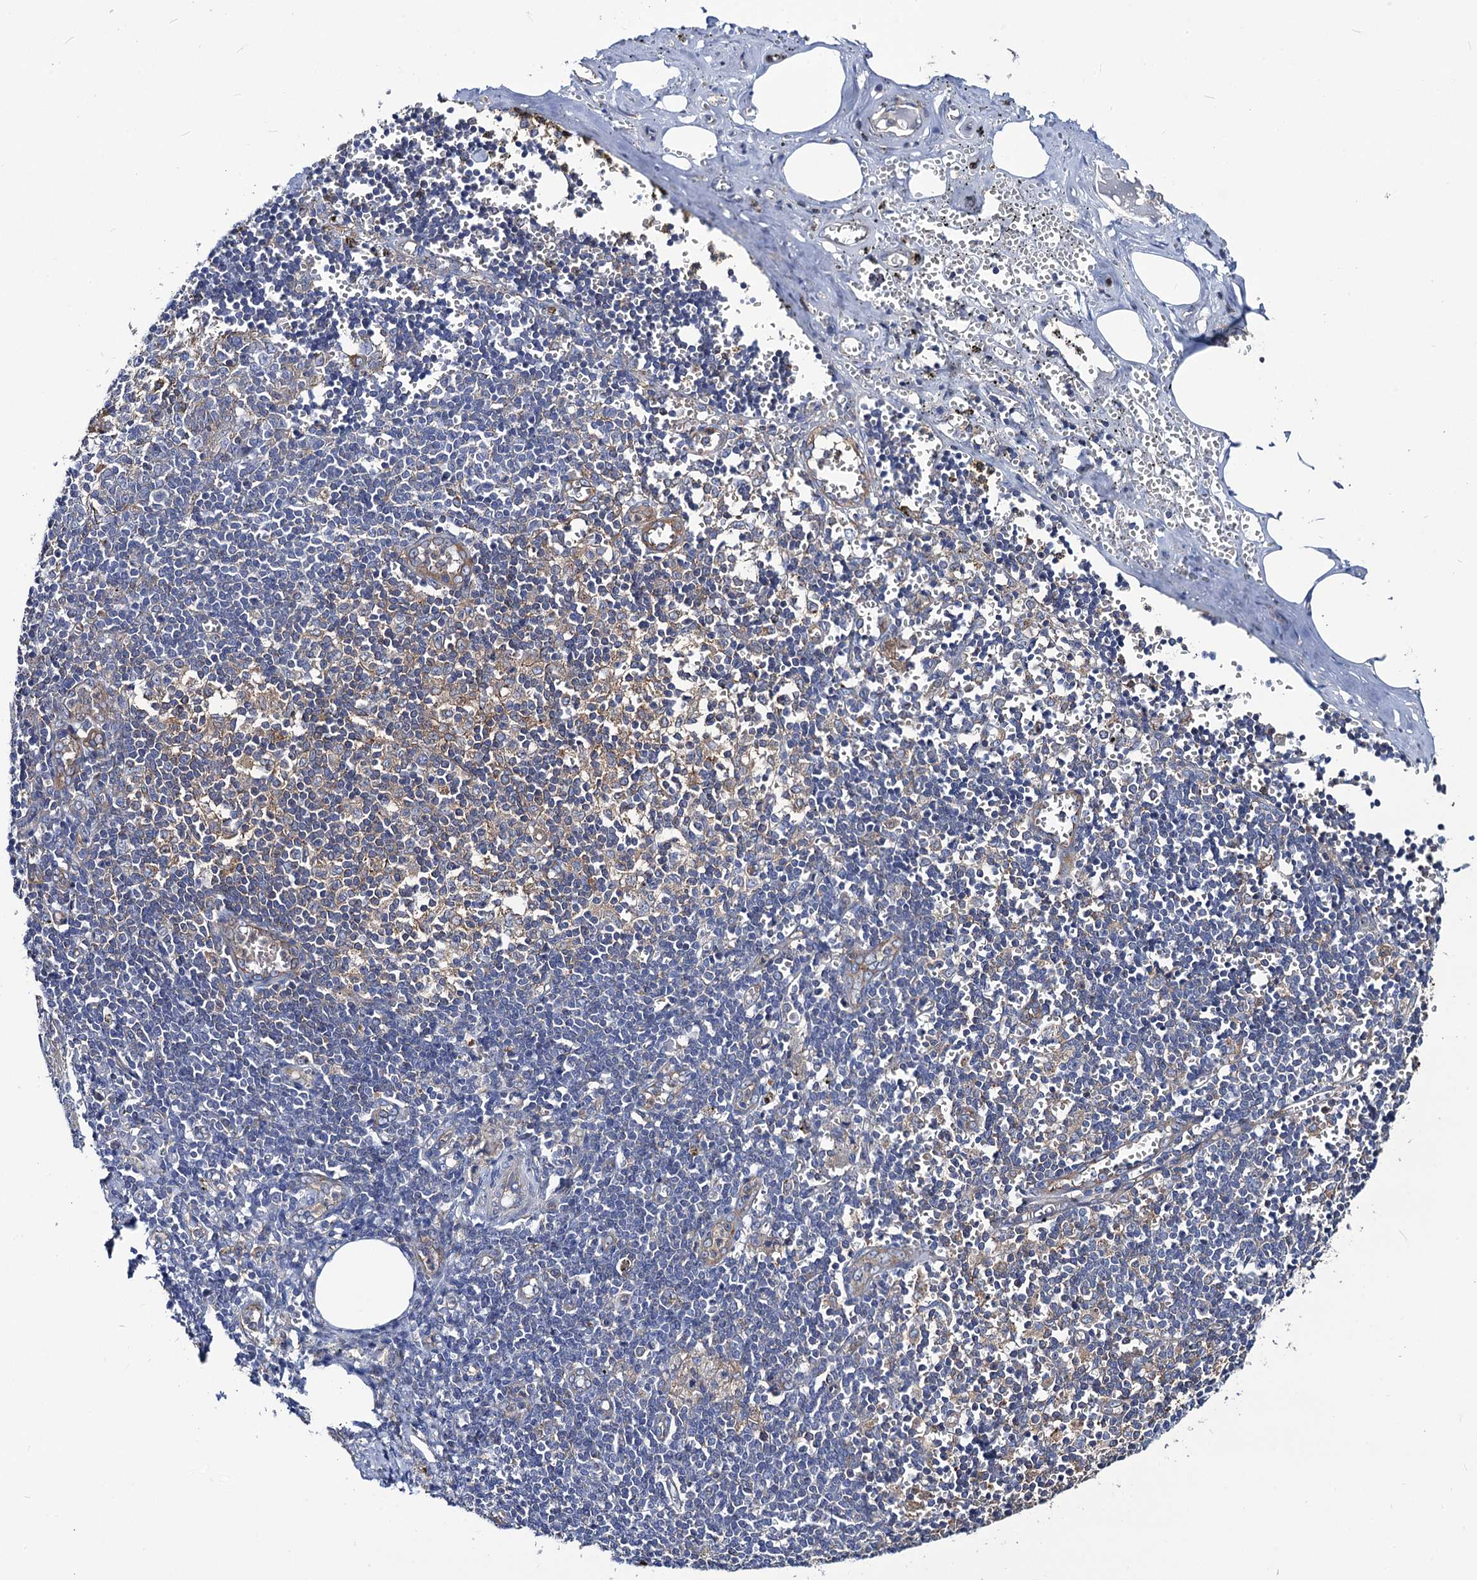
{"staining": {"intensity": "moderate", "quantity": "<25%", "location": "cytoplasmic/membranous"}, "tissue": "salivary gland", "cell_type": "Glandular cells", "image_type": "normal", "snomed": [{"axis": "morphology", "description": "Normal tissue, NOS"}, {"axis": "topography", "description": "Salivary gland"}], "caption": "Immunohistochemical staining of normal salivary gland exhibits <25% levels of moderate cytoplasmic/membranous protein staining in about <25% of glandular cells. The protein of interest is shown in brown color, while the nuclei are stained blue.", "gene": "DYDC1", "patient": {"sex": "male", "age": 62}}